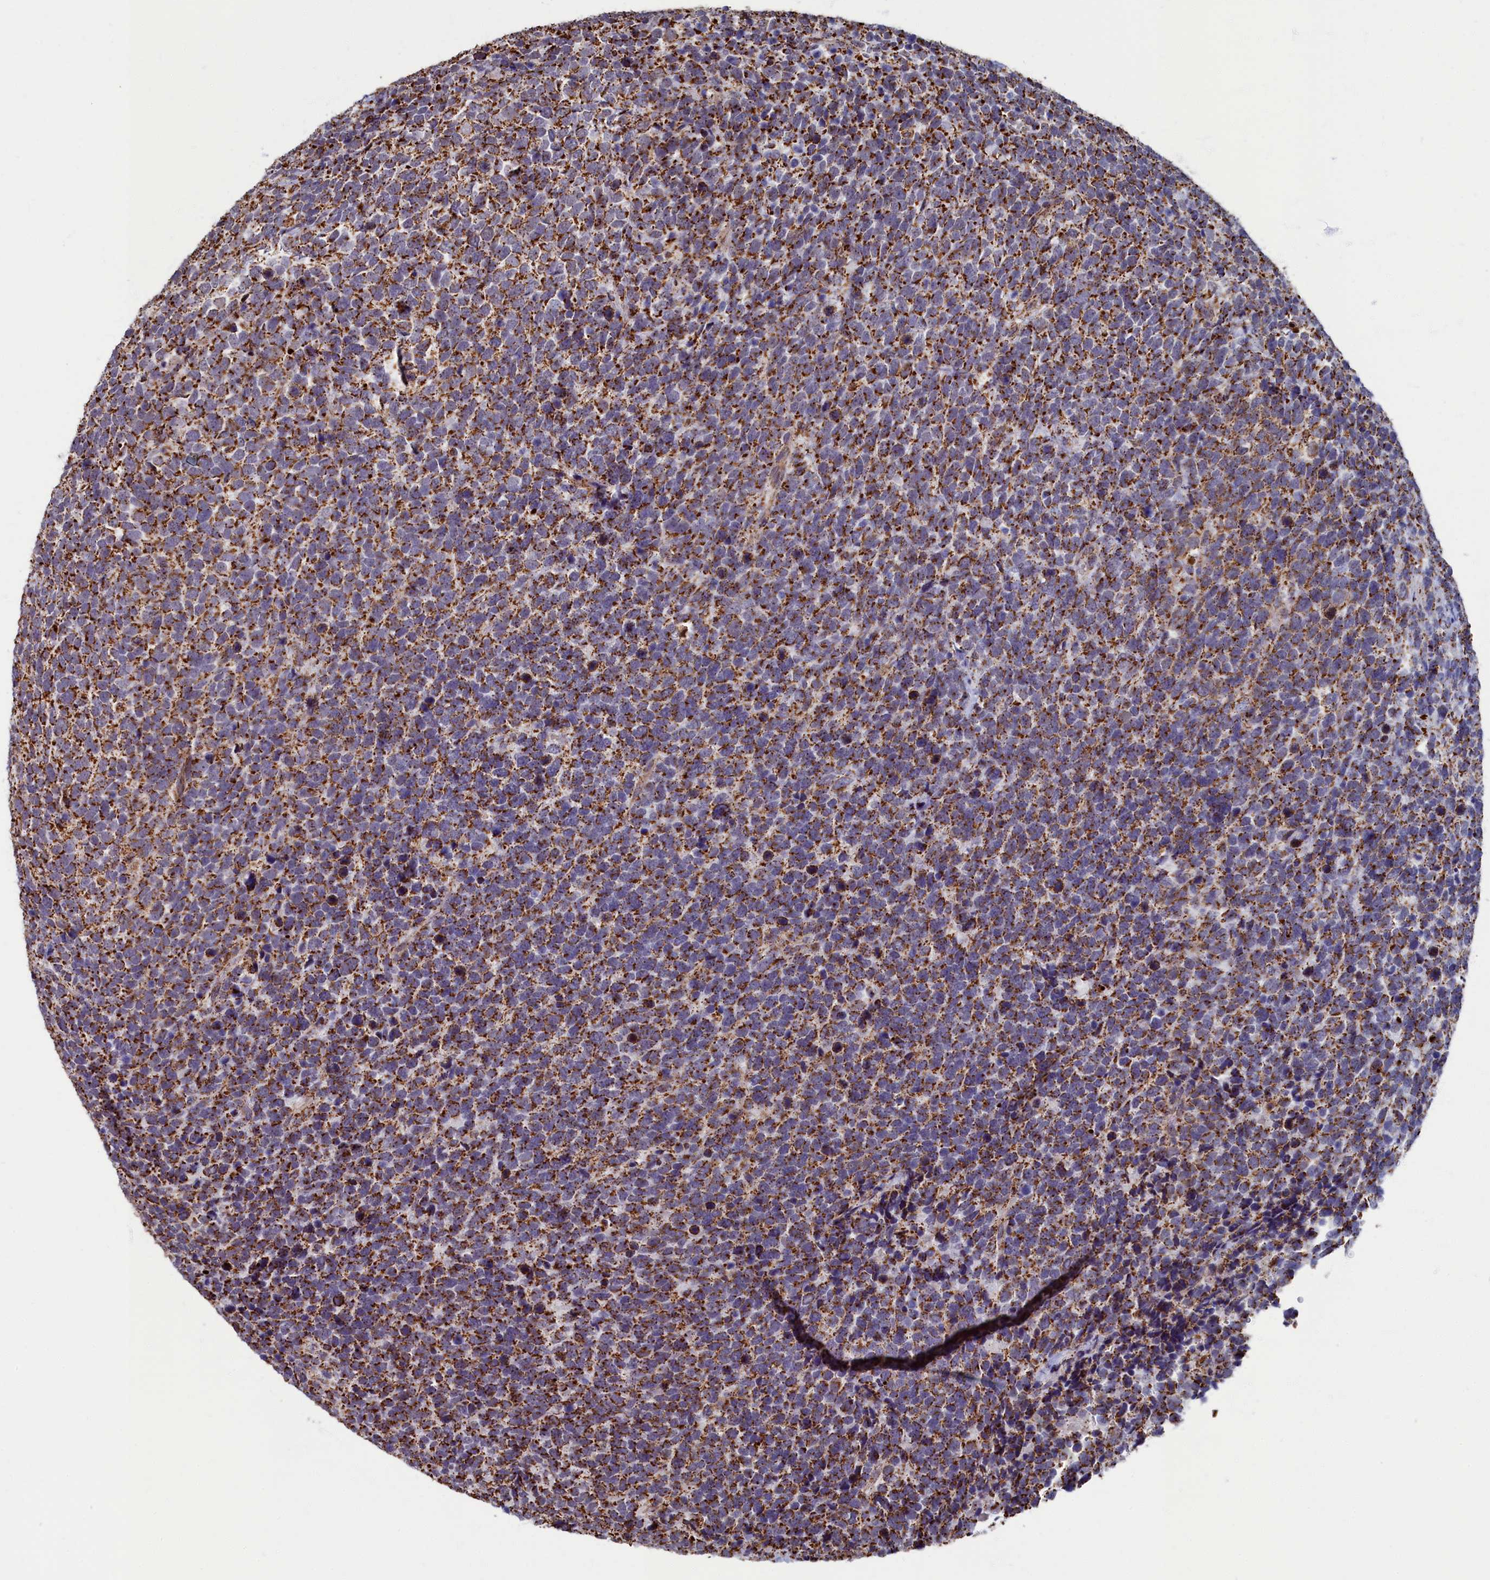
{"staining": {"intensity": "moderate", "quantity": ">75%", "location": "cytoplasmic/membranous"}, "tissue": "urothelial cancer", "cell_type": "Tumor cells", "image_type": "cancer", "snomed": [{"axis": "morphology", "description": "Urothelial carcinoma, High grade"}, {"axis": "topography", "description": "Urinary bladder"}], "caption": "Urothelial cancer tissue demonstrates moderate cytoplasmic/membranous staining in about >75% of tumor cells", "gene": "SPR", "patient": {"sex": "female", "age": 82}}